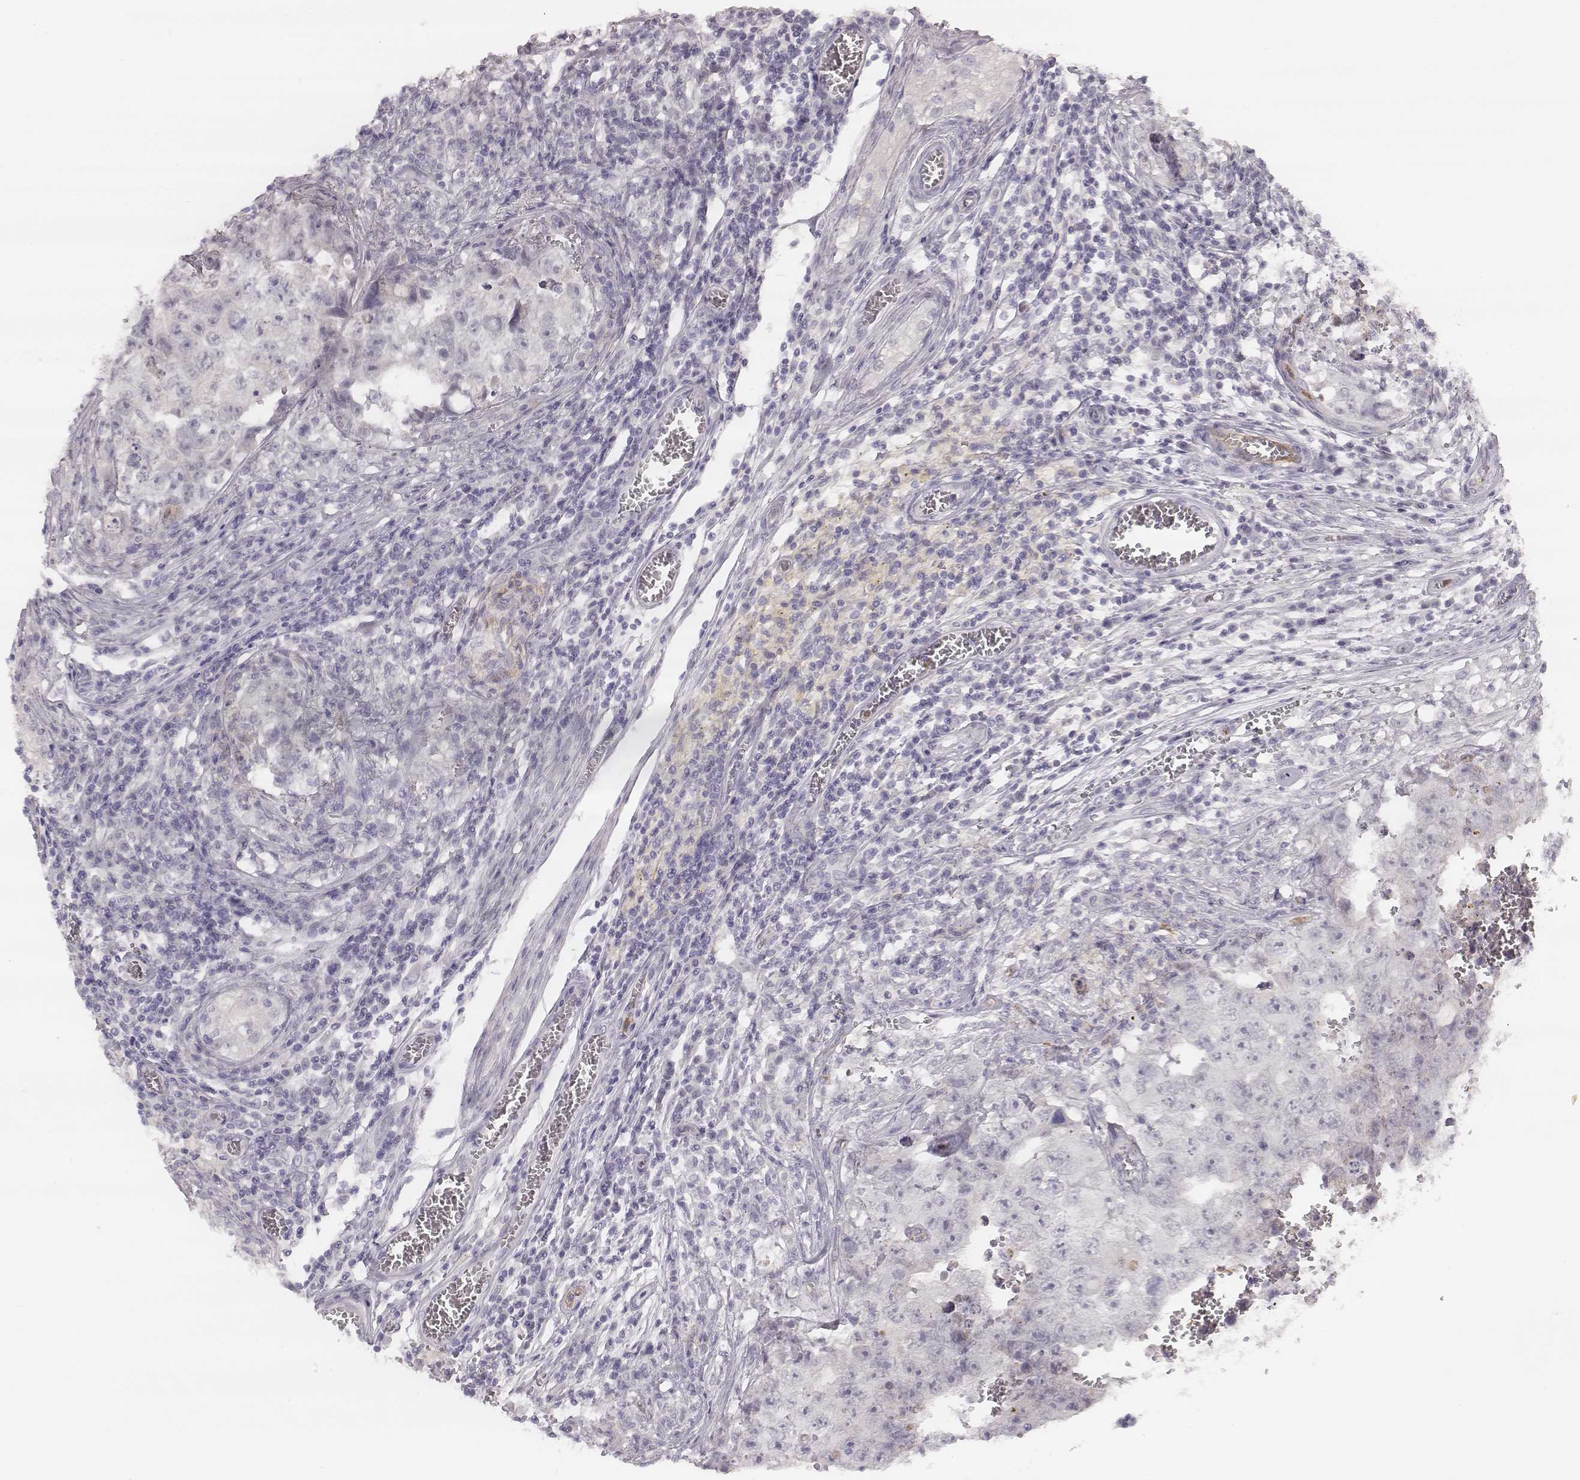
{"staining": {"intensity": "negative", "quantity": "none", "location": "none"}, "tissue": "testis cancer", "cell_type": "Tumor cells", "image_type": "cancer", "snomed": [{"axis": "morphology", "description": "Carcinoma, Embryonal, NOS"}, {"axis": "topography", "description": "Testis"}], "caption": "Testis embryonal carcinoma stained for a protein using immunohistochemistry (IHC) exhibits no staining tumor cells.", "gene": "KCNJ12", "patient": {"sex": "male", "age": 36}}